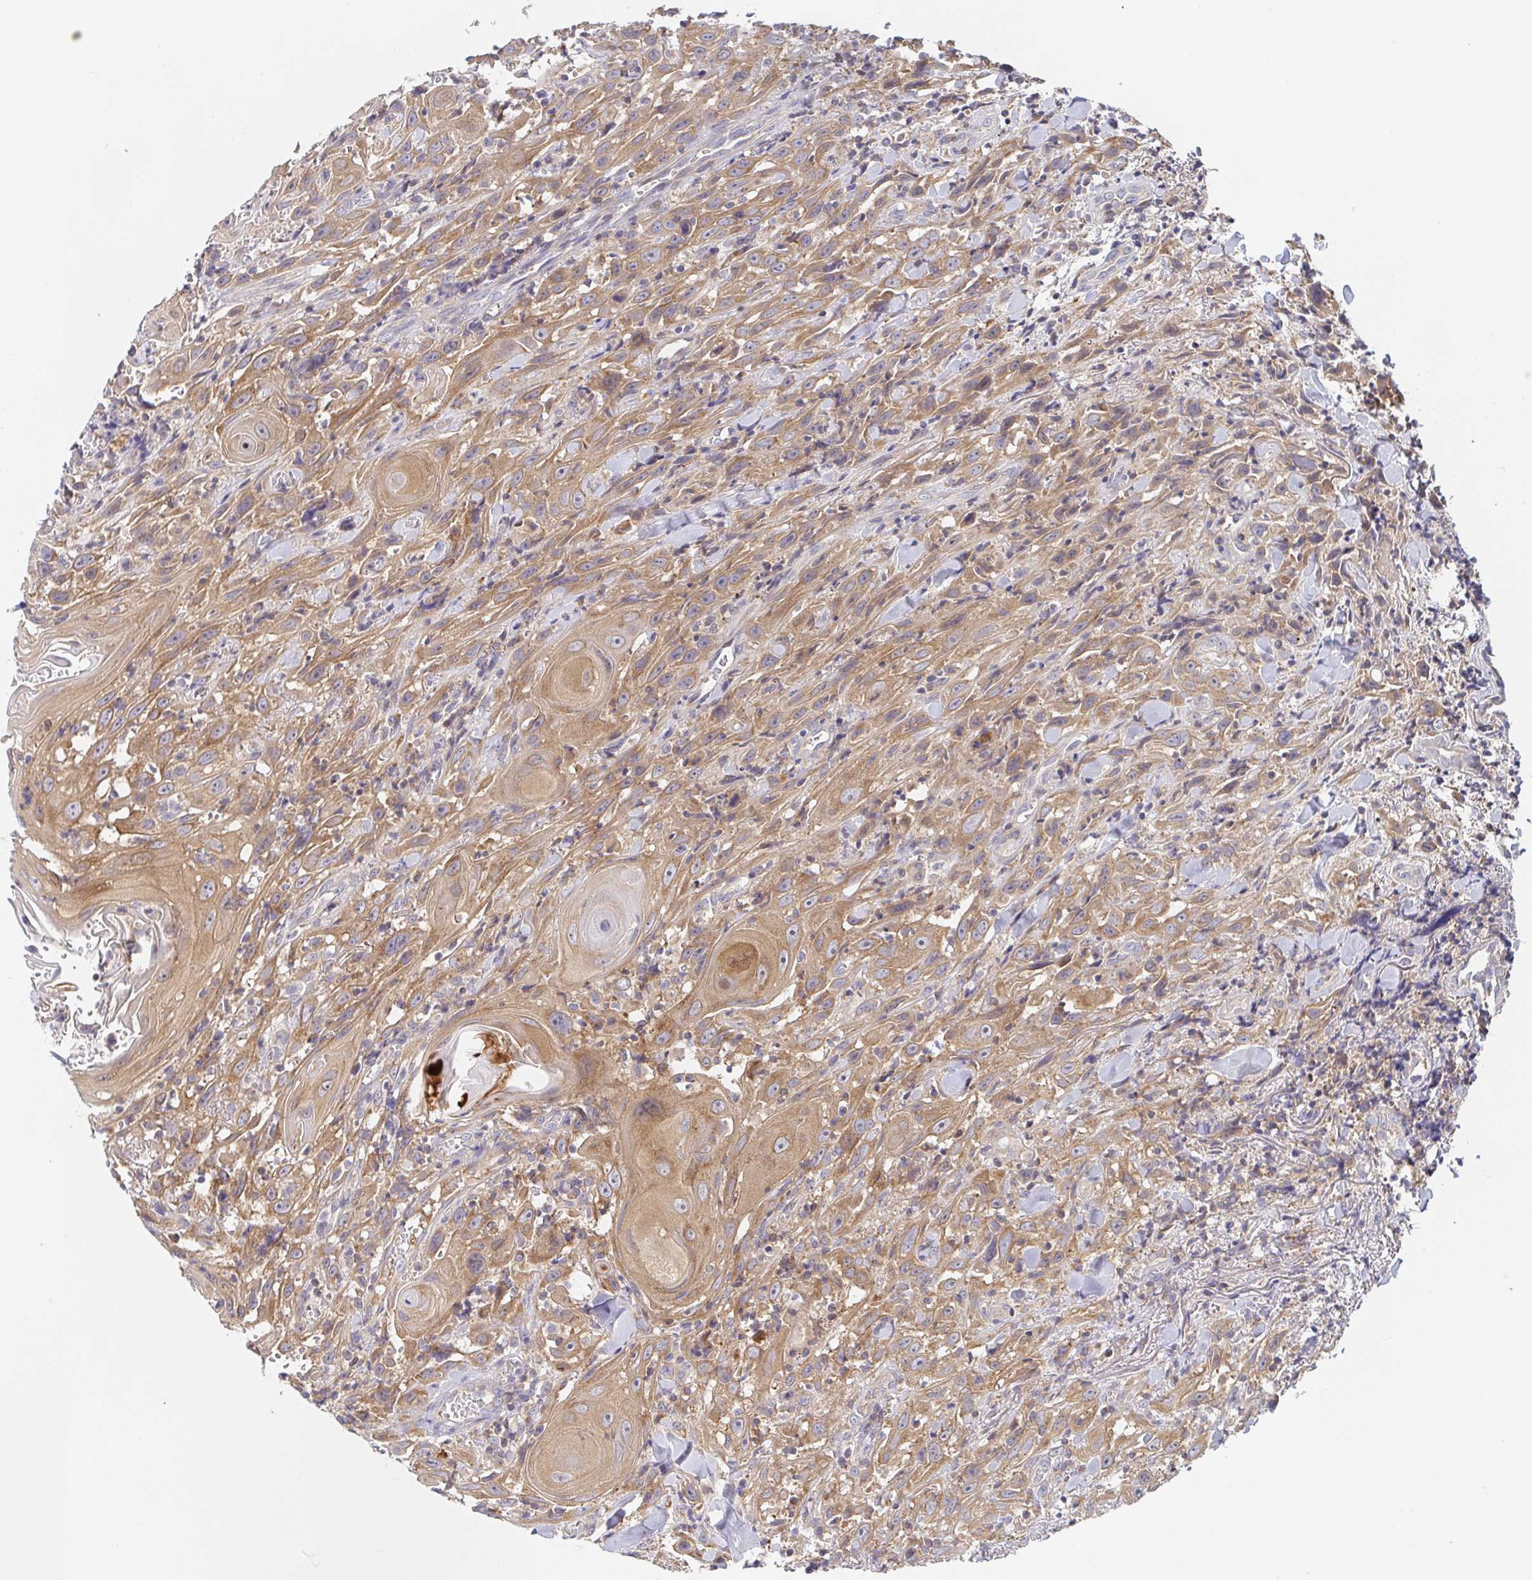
{"staining": {"intensity": "moderate", "quantity": ">75%", "location": "cytoplasmic/membranous"}, "tissue": "head and neck cancer", "cell_type": "Tumor cells", "image_type": "cancer", "snomed": [{"axis": "morphology", "description": "Squamous cell carcinoma, NOS"}, {"axis": "topography", "description": "Head-Neck"}], "caption": "This micrograph shows squamous cell carcinoma (head and neck) stained with immunohistochemistry (IHC) to label a protein in brown. The cytoplasmic/membranous of tumor cells show moderate positivity for the protein. Nuclei are counter-stained blue.", "gene": "TUFT1", "patient": {"sex": "female", "age": 95}}